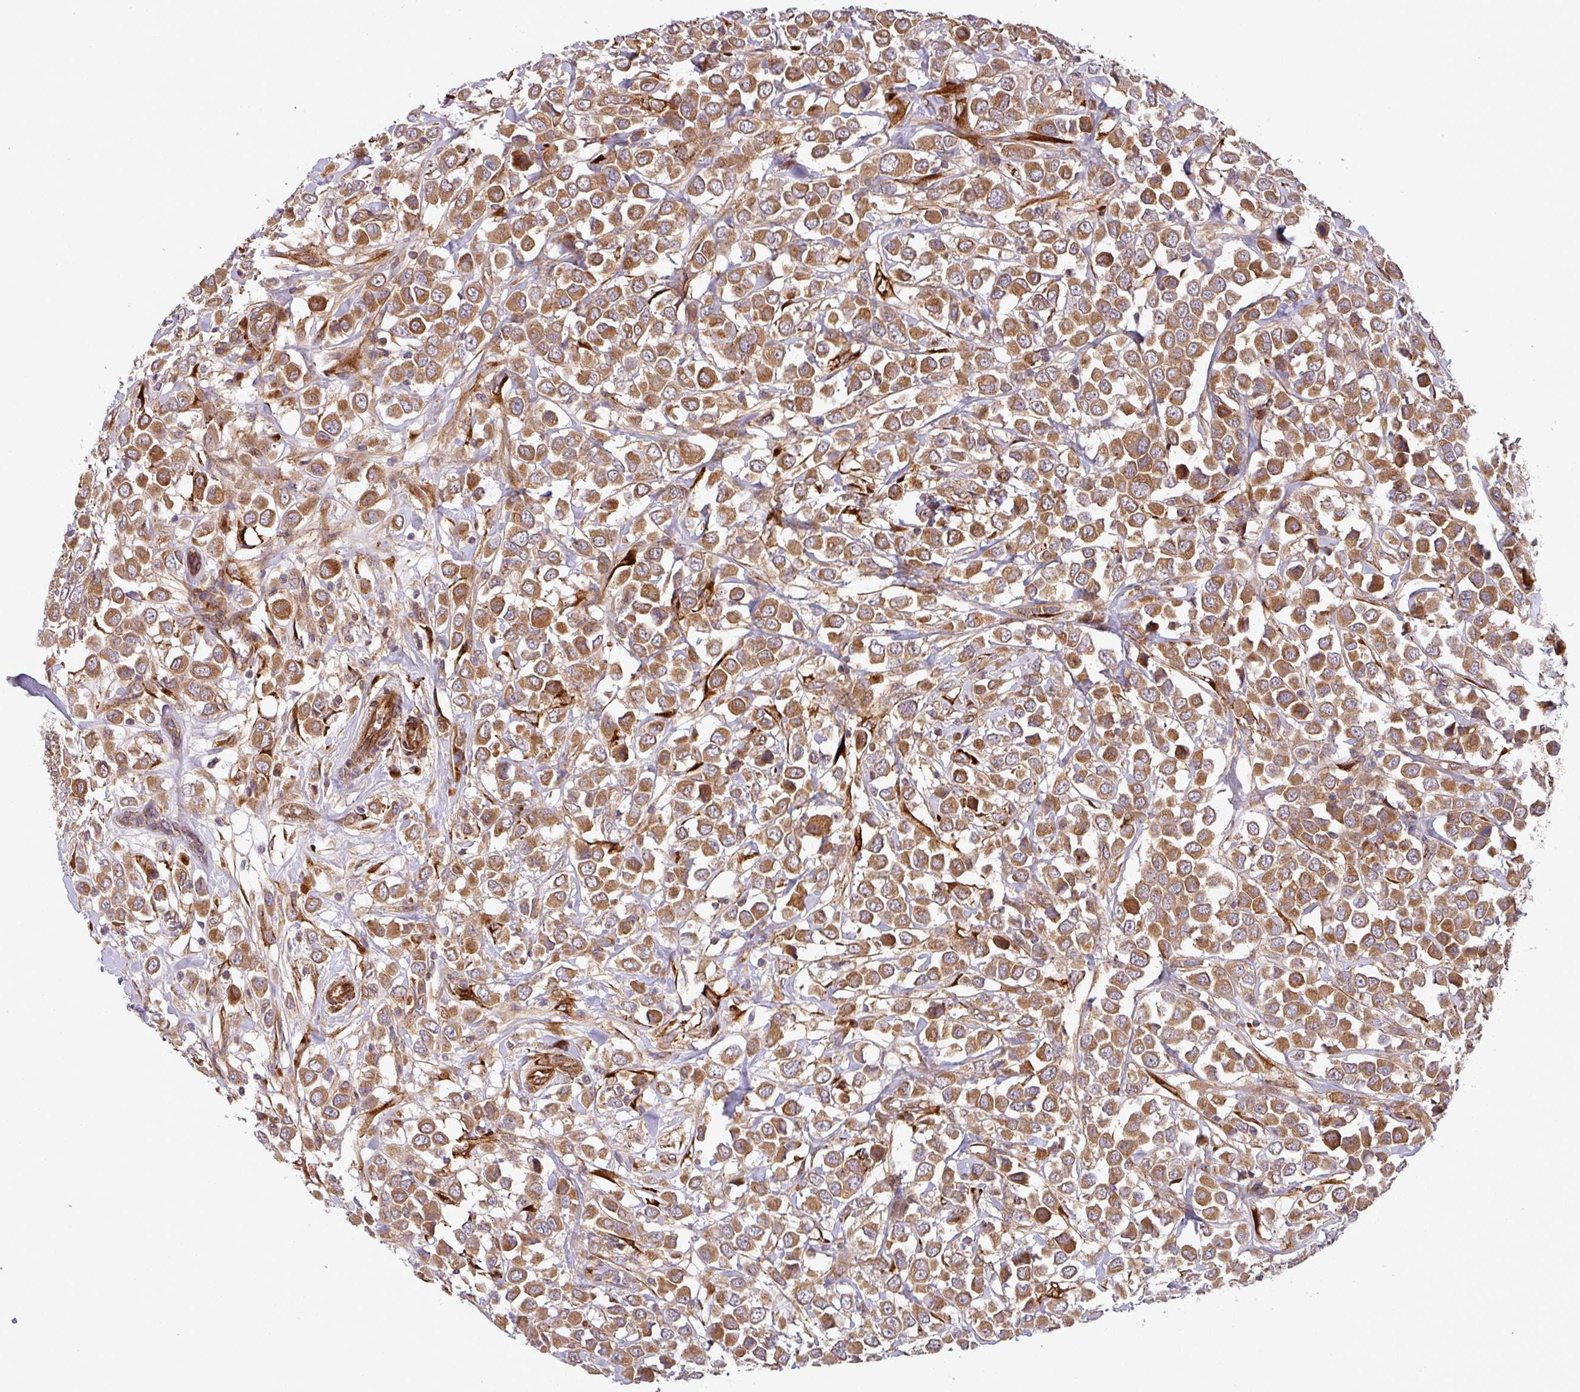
{"staining": {"intensity": "moderate", "quantity": ">75%", "location": "cytoplasmic/membranous"}, "tissue": "breast cancer", "cell_type": "Tumor cells", "image_type": "cancer", "snomed": [{"axis": "morphology", "description": "Duct carcinoma"}, {"axis": "topography", "description": "Breast"}], "caption": "Tumor cells demonstrate medium levels of moderate cytoplasmic/membranous expression in about >75% of cells in breast invasive ductal carcinoma. The protein of interest is shown in brown color, while the nuclei are stained blue.", "gene": "ART1", "patient": {"sex": "female", "age": 61}}